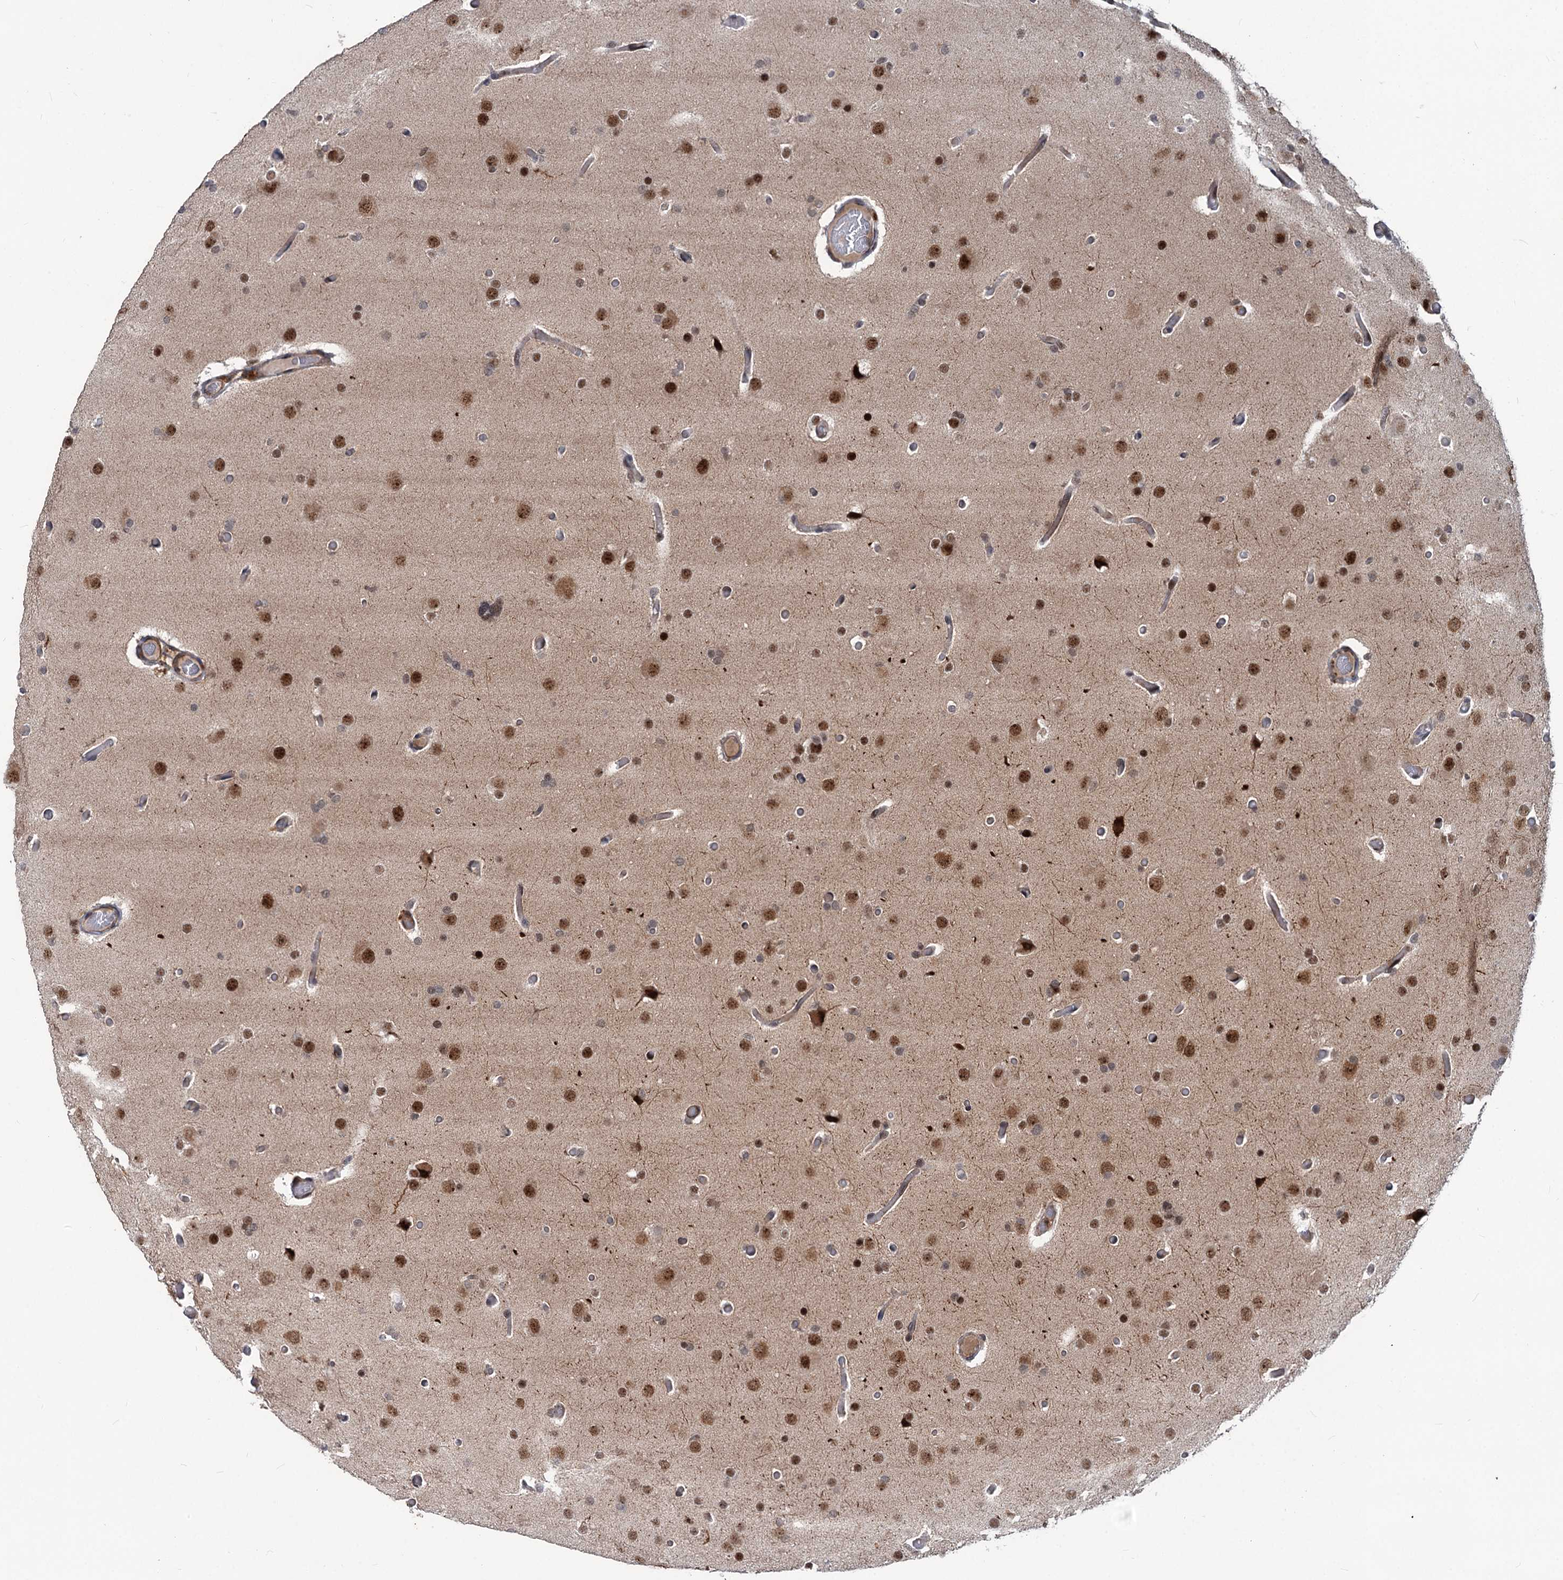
{"staining": {"intensity": "moderate", "quantity": "25%-75%", "location": "nuclear"}, "tissue": "glioma", "cell_type": "Tumor cells", "image_type": "cancer", "snomed": [{"axis": "morphology", "description": "Glioma, malignant, High grade"}, {"axis": "topography", "description": "Cerebral cortex"}], "caption": "Moderate nuclear protein expression is identified in about 25%-75% of tumor cells in malignant glioma (high-grade).", "gene": "PHF8", "patient": {"sex": "female", "age": 36}}